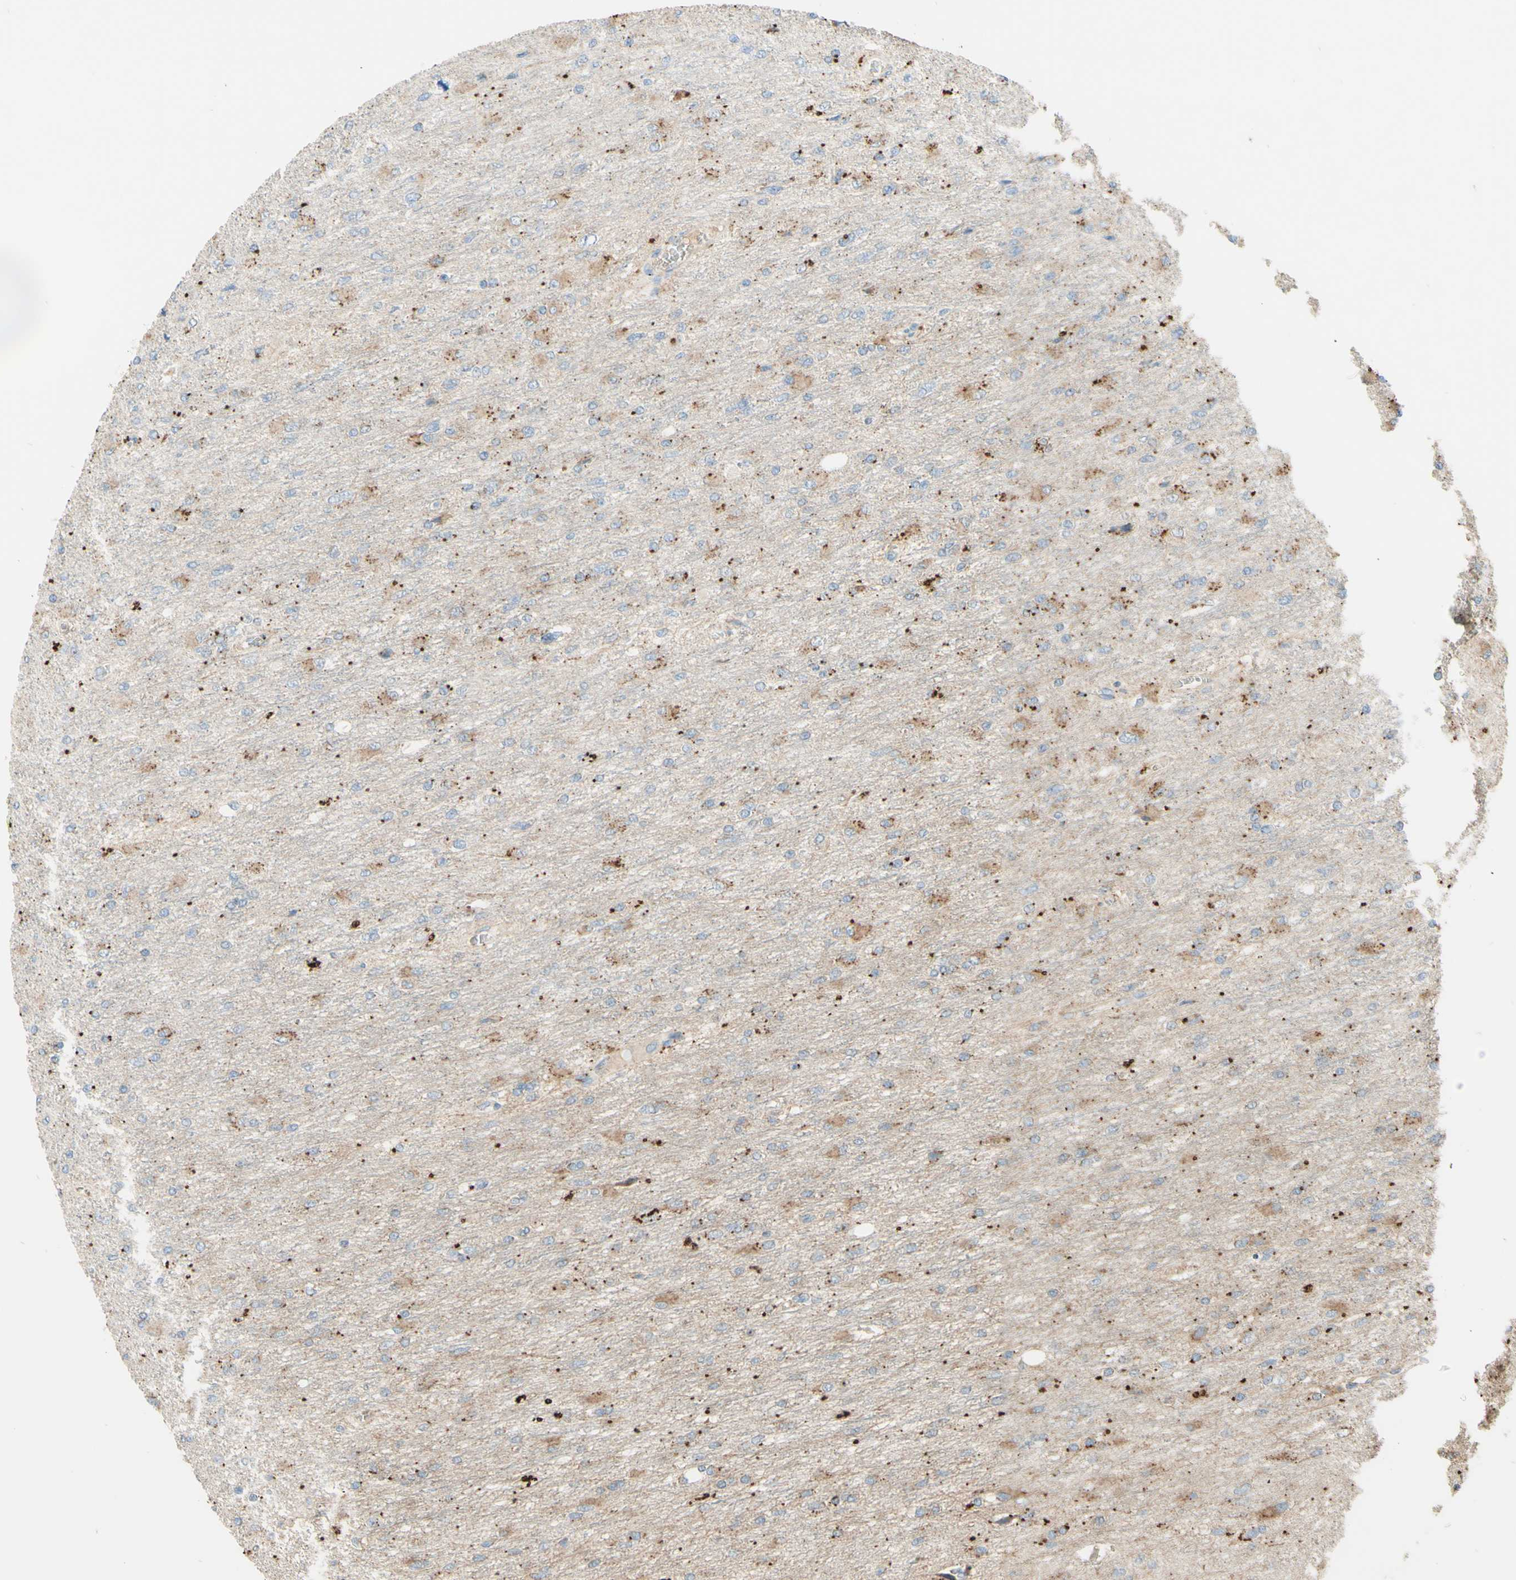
{"staining": {"intensity": "moderate", "quantity": "25%-75%", "location": "cytoplasmic/membranous"}, "tissue": "glioma", "cell_type": "Tumor cells", "image_type": "cancer", "snomed": [{"axis": "morphology", "description": "Glioma, malignant, High grade"}, {"axis": "topography", "description": "Cerebral cortex"}], "caption": "Tumor cells show medium levels of moderate cytoplasmic/membranous staining in about 25%-75% of cells in glioma.", "gene": "ARMC10", "patient": {"sex": "female", "age": 36}}